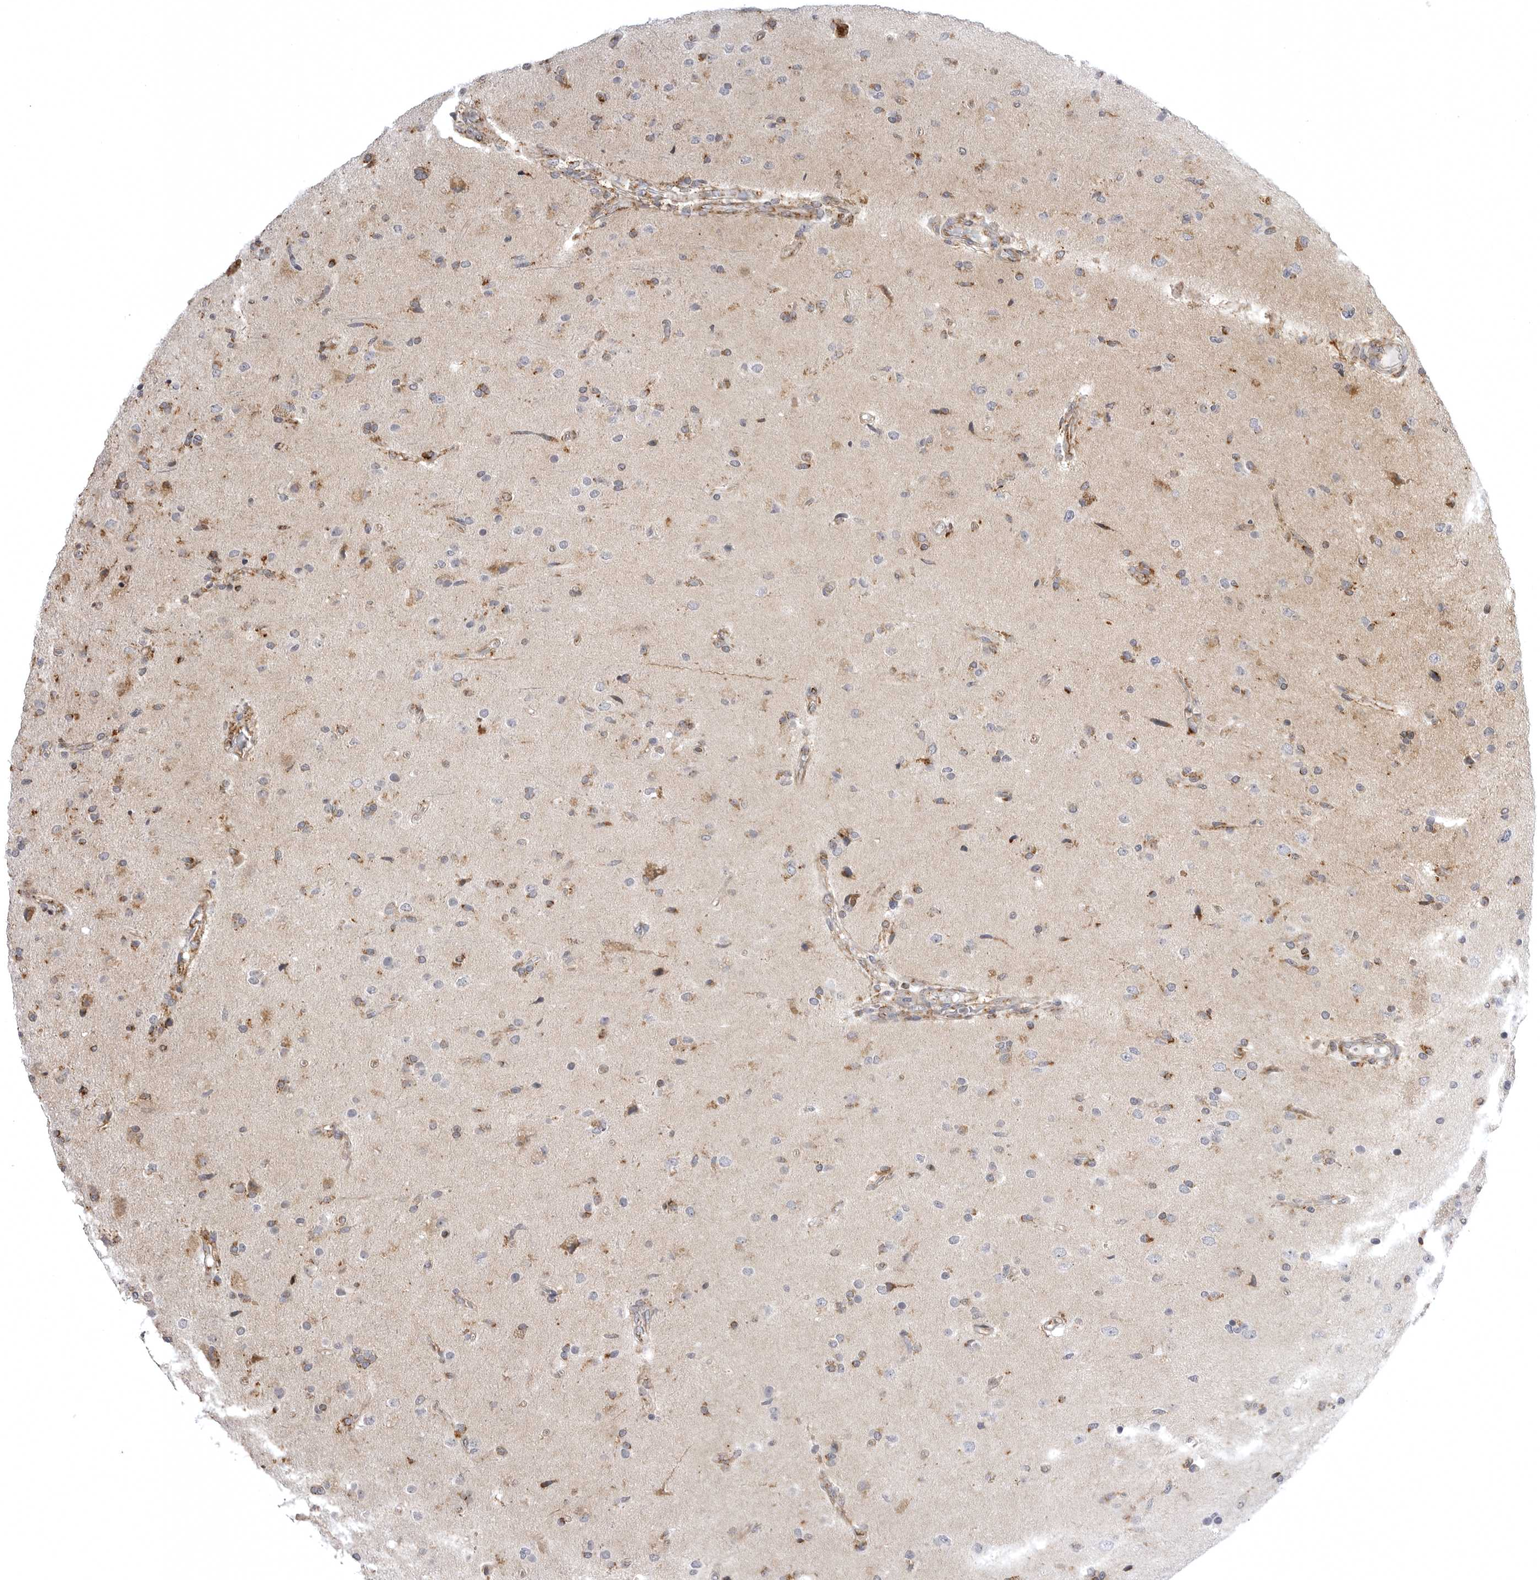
{"staining": {"intensity": "negative", "quantity": "none", "location": "none"}, "tissue": "glioma", "cell_type": "Tumor cells", "image_type": "cancer", "snomed": [{"axis": "morphology", "description": "Glioma, malignant, High grade"}, {"axis": "topography", "description": "Brain"}], "caption": "IHC of human malignant glioma (high-grade) exhibits no staining in tumor cells.", "gene": "TUFM", "patient": {"sex": "male", "age": 72}}